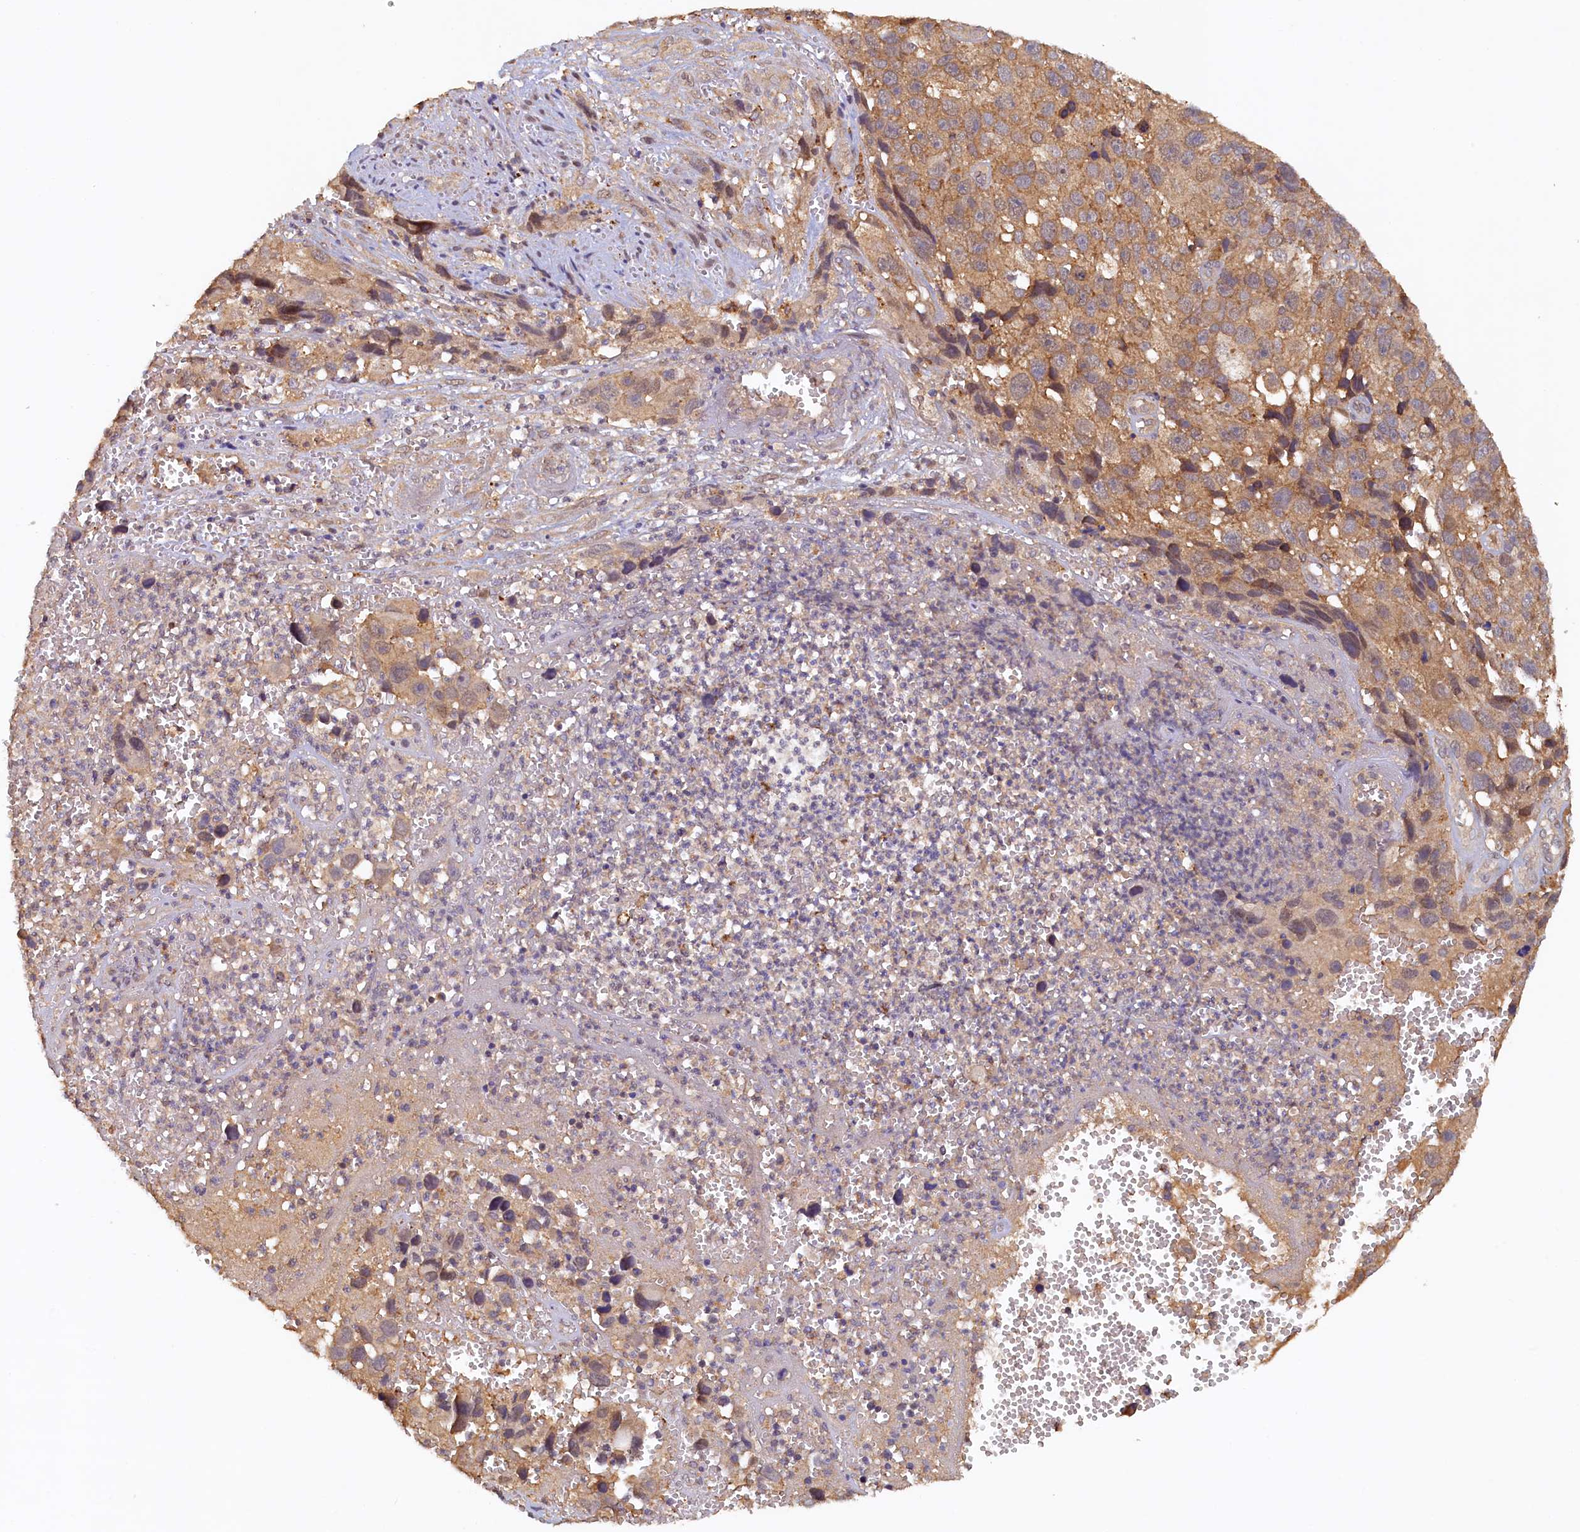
{"staining": {"intensity": "moderate", "quantity": ">75%", "location": "cytoplasmic/membranous"}, "tissue": "melanoma", "cell_type": "Tumor cells", "image_type": "cancer", "snomed": [{"axis": "morphology", "description": "Malignant melanoma, NOS"}, {"axis": "topography", "description": "Skin"}], "caption": "A histopathology image showing moderate cytoplasmic/membranous staining in about >75% of tumor cells in melanoma, as visualized by brown immunohistochemical staining.", "gene": "UBL7", "patient": {"sex": "male", "age": 84}}